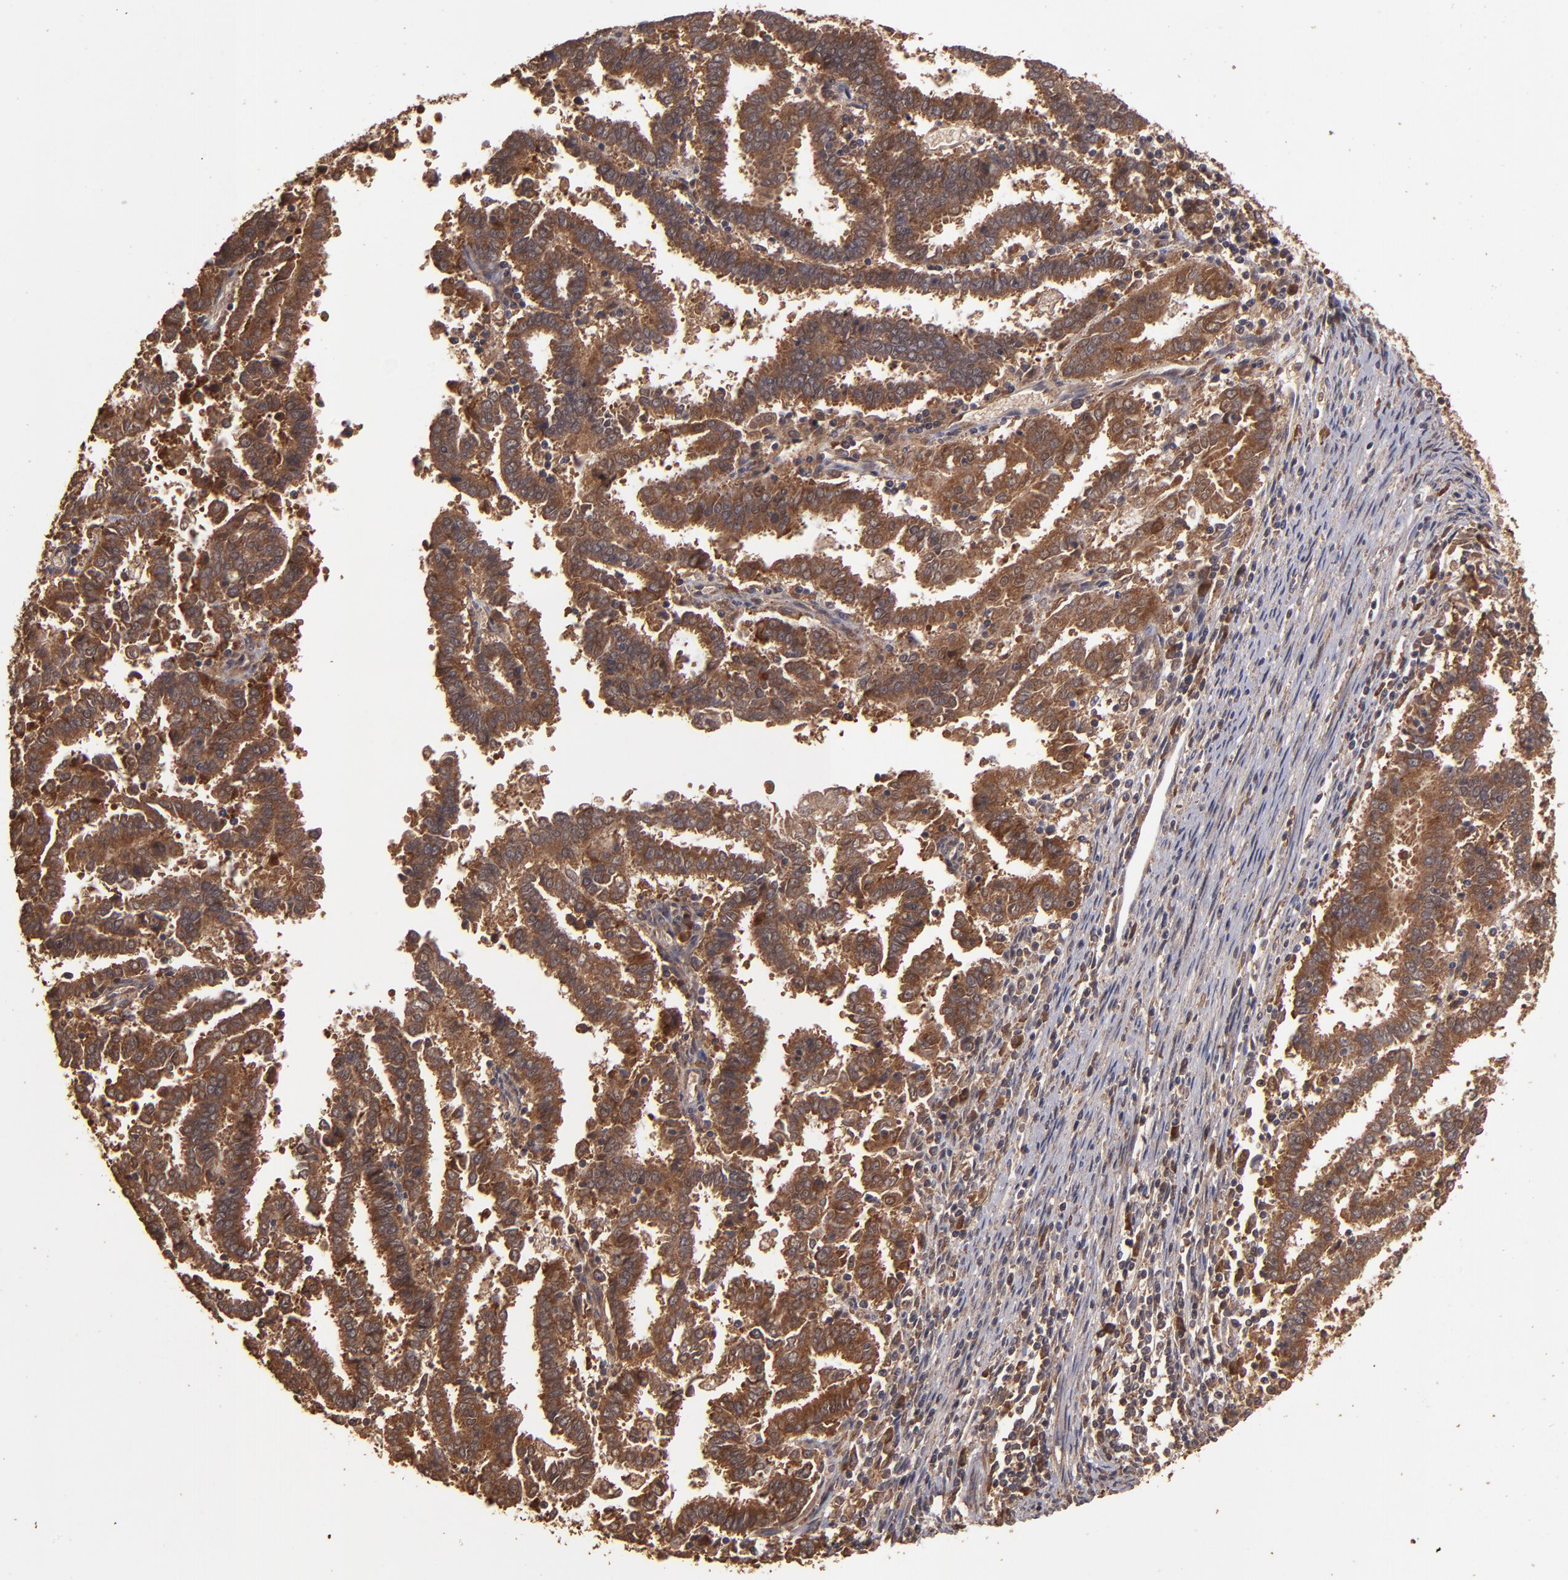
{"staining": {"intensity": "strong", "quantity": ">75%", "location": "cytoplasmic/membranous"}, "tissue": "endometrial cancer", "cell_type": "Tumor cells", "image_type": "cancer", "snomed": [{"axis": "morphology", "description": "Adenocarcinoma, NOS"}, {"axis": "topography", "description": "Uterus"}], "caption": "Immunohistochemical staining of endometrial adenocarcinoma reveals strong cytoplasmic/membranous protein expression in about >75% of tumor cells. The staining was performed using DAB, with brown indicating positive protein expression. Nuclei are stained blue with hematoxylin.", "gene": "TXNDC16", "patient": {"sex": "female", "age": 83}}